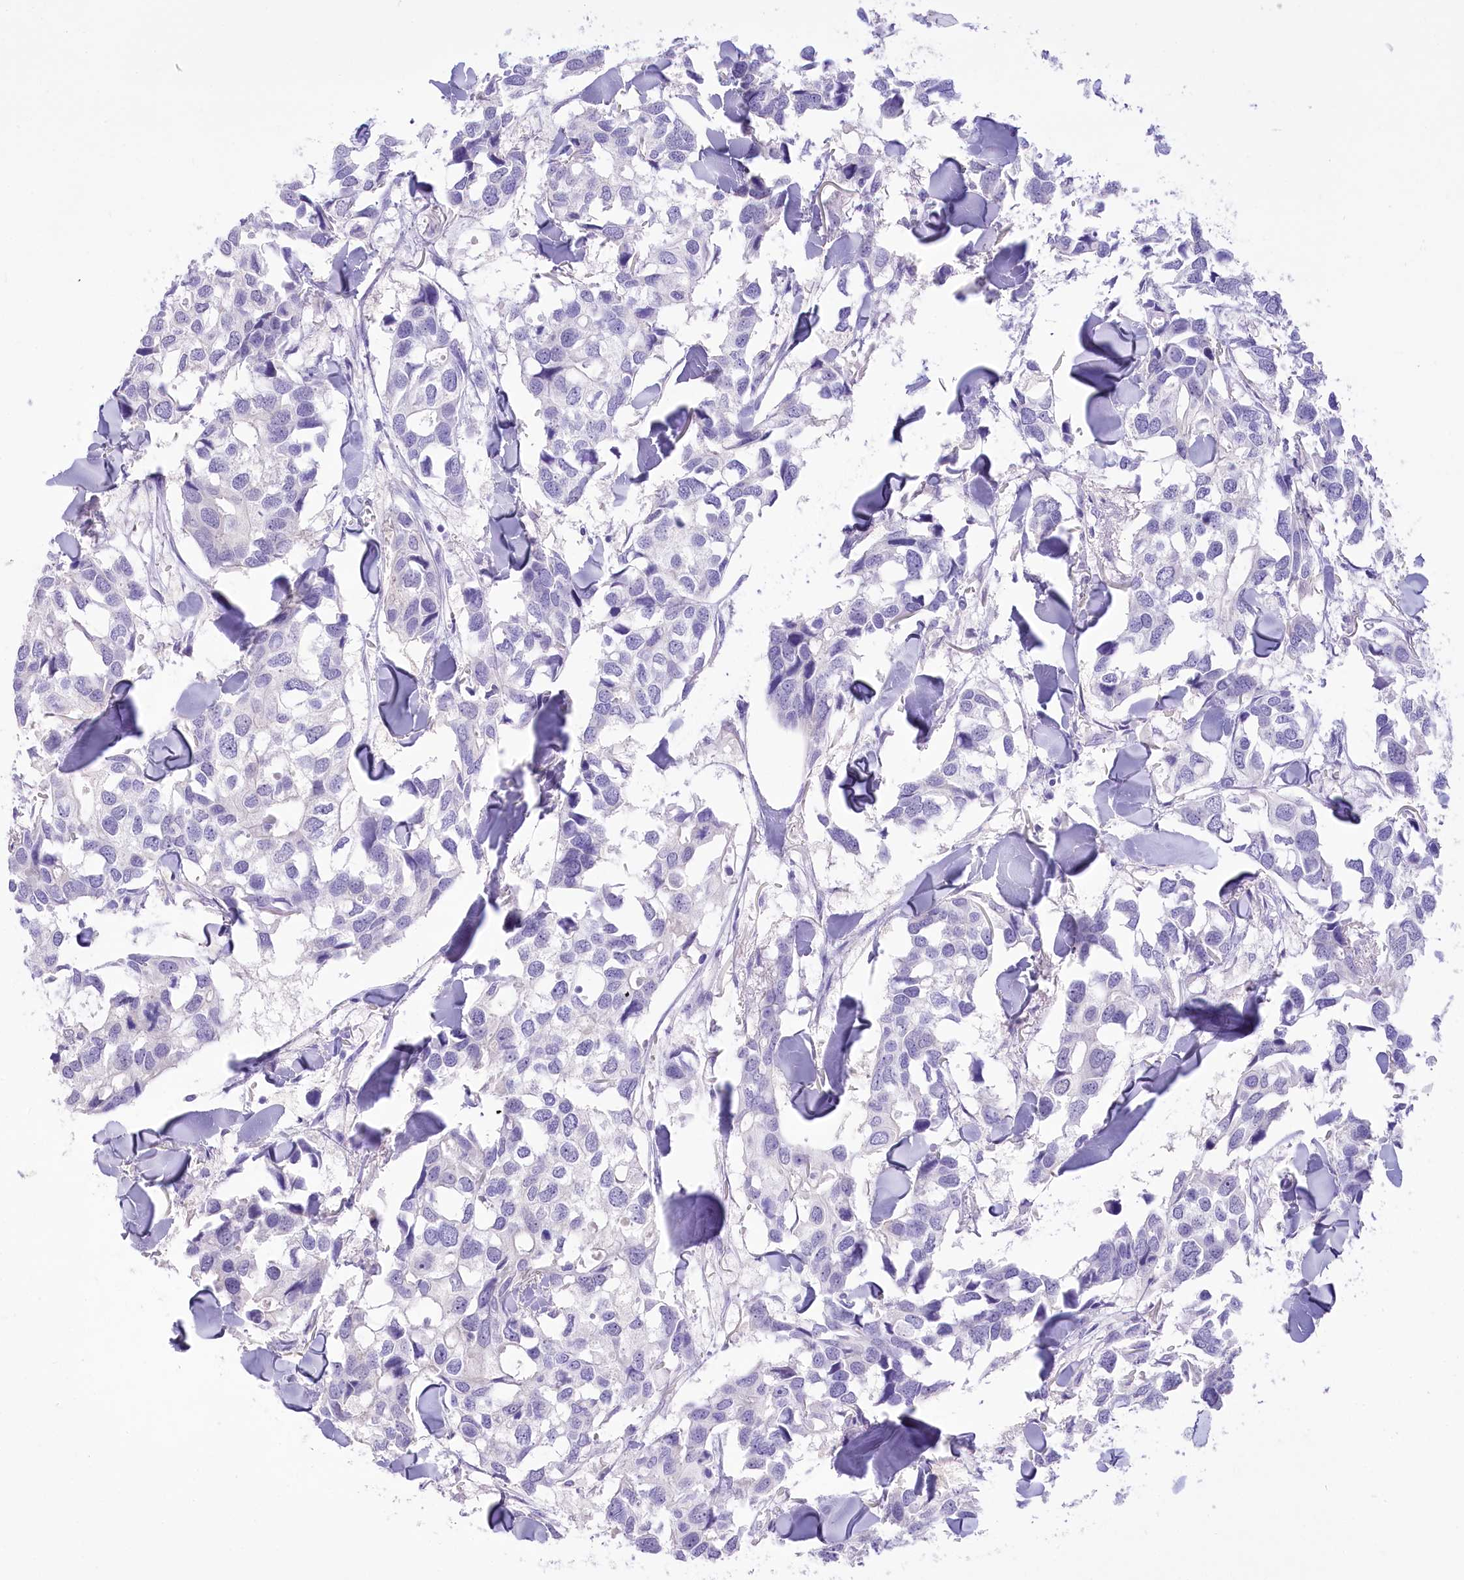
{"staining": {"intensity": "negative", "quantity": "none", "location": "none"}, "tissue": "breast cancer", "cell_type": "Tumor cells", "image_type": "cancer", "snomed": [{"axis": "morphology", "description": "Duct carcinoma"}, {"axis": "topography", "description": "Breast"}], "caption": "Tumor cells are negative for protein expression in human breast infiltrating ductal carcinoma.", "gene": "PBLD", "patient": {"sex": "female", "age": 83}}